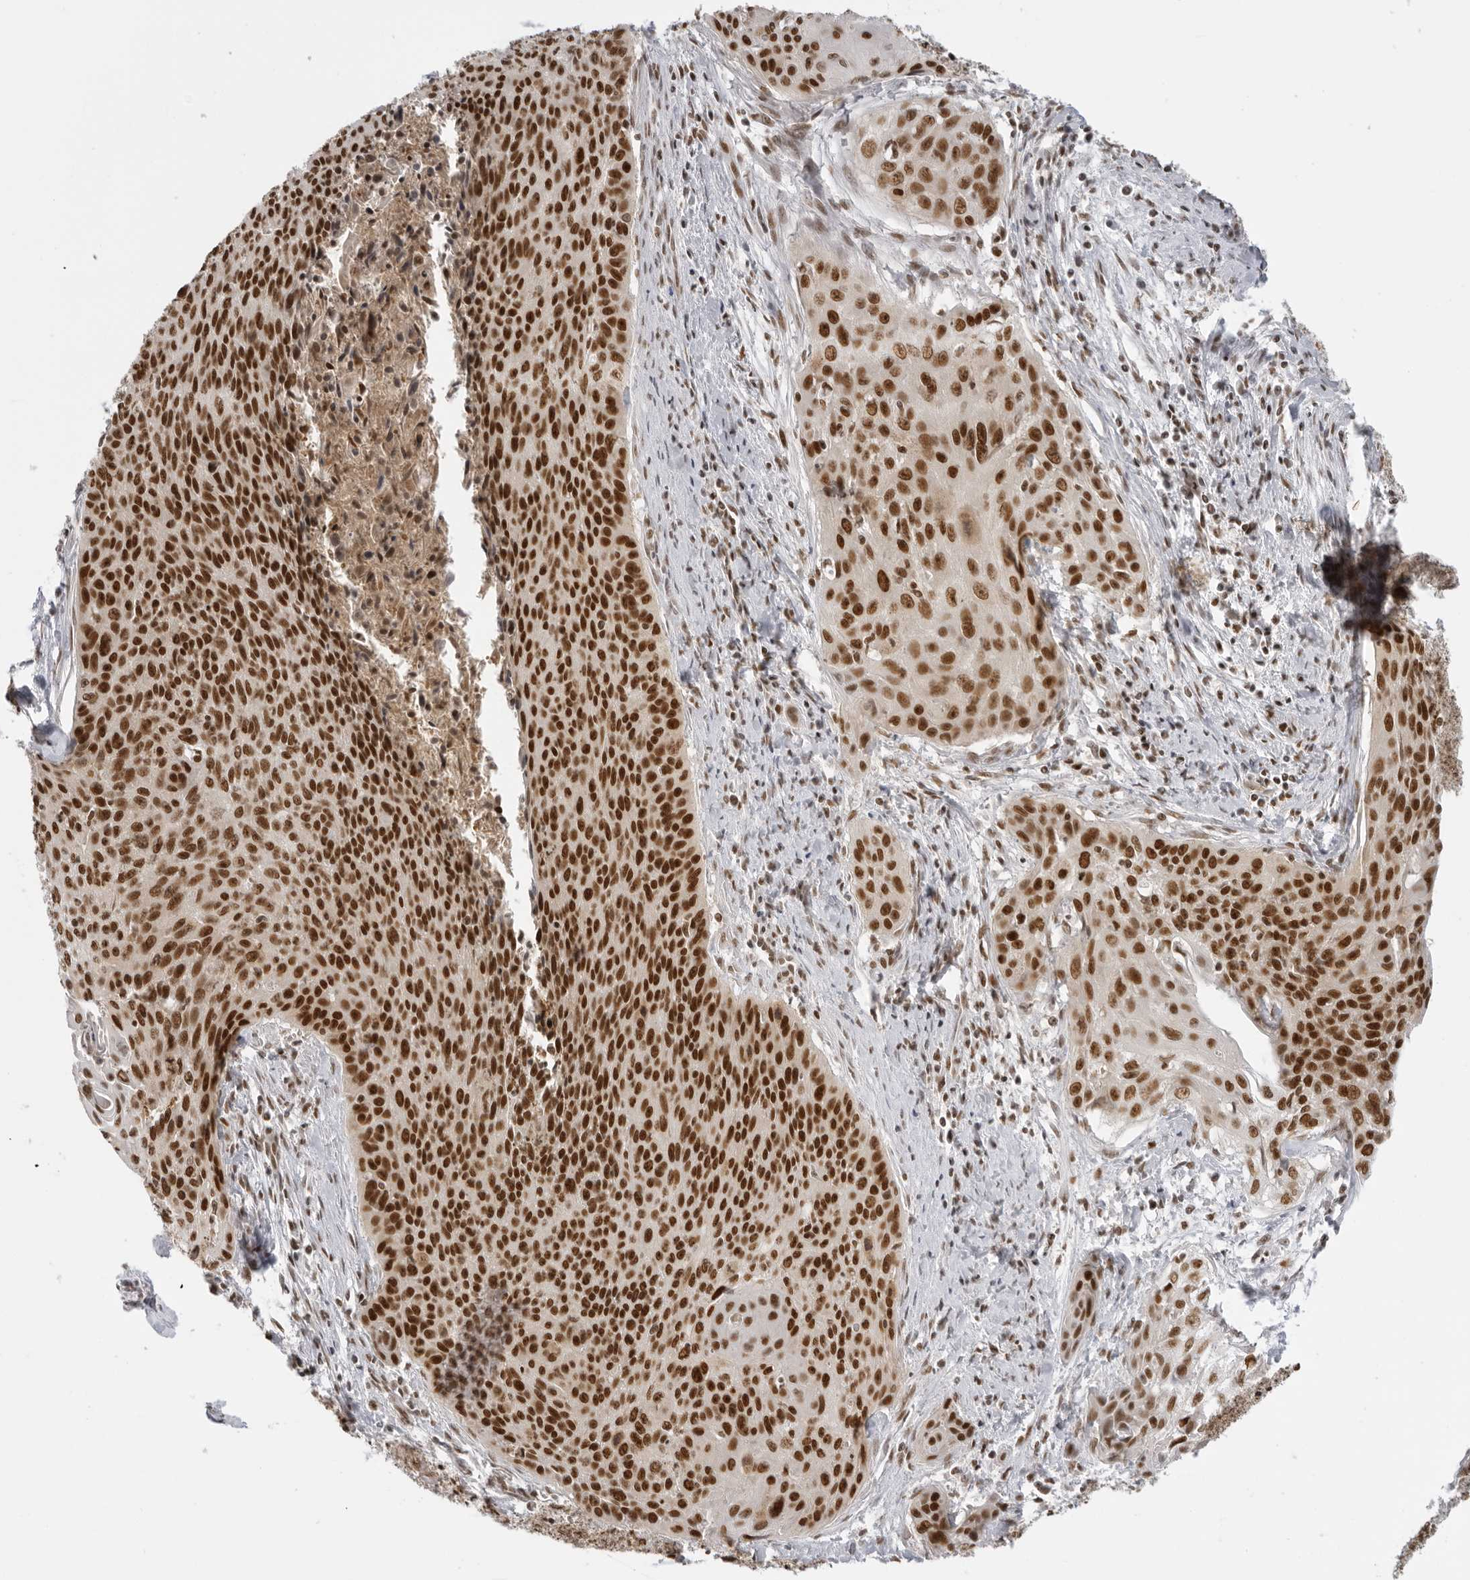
{"staining": {"intensity": "strong", "quantity": ">75%", "location": "nuclear"}, "tissue": "cervical cancer", "cell_type": "Tumor cells", "image_type": "cancer", "snomed": [{"axis": "morphology", "description": "Squamous cell carcinoma, NOS"}, {"axis": "topography", "description": "Cervix"}], "caption": "Immunohistochemistry image of human squamous cell carcinoma (cervical) stained for a protein (brown), which demonstrates high levels of strong nuclear expression in about >75% of tumor cells.", "gene": "RPA2", "patient": {"sex": "female", "age": 55}}